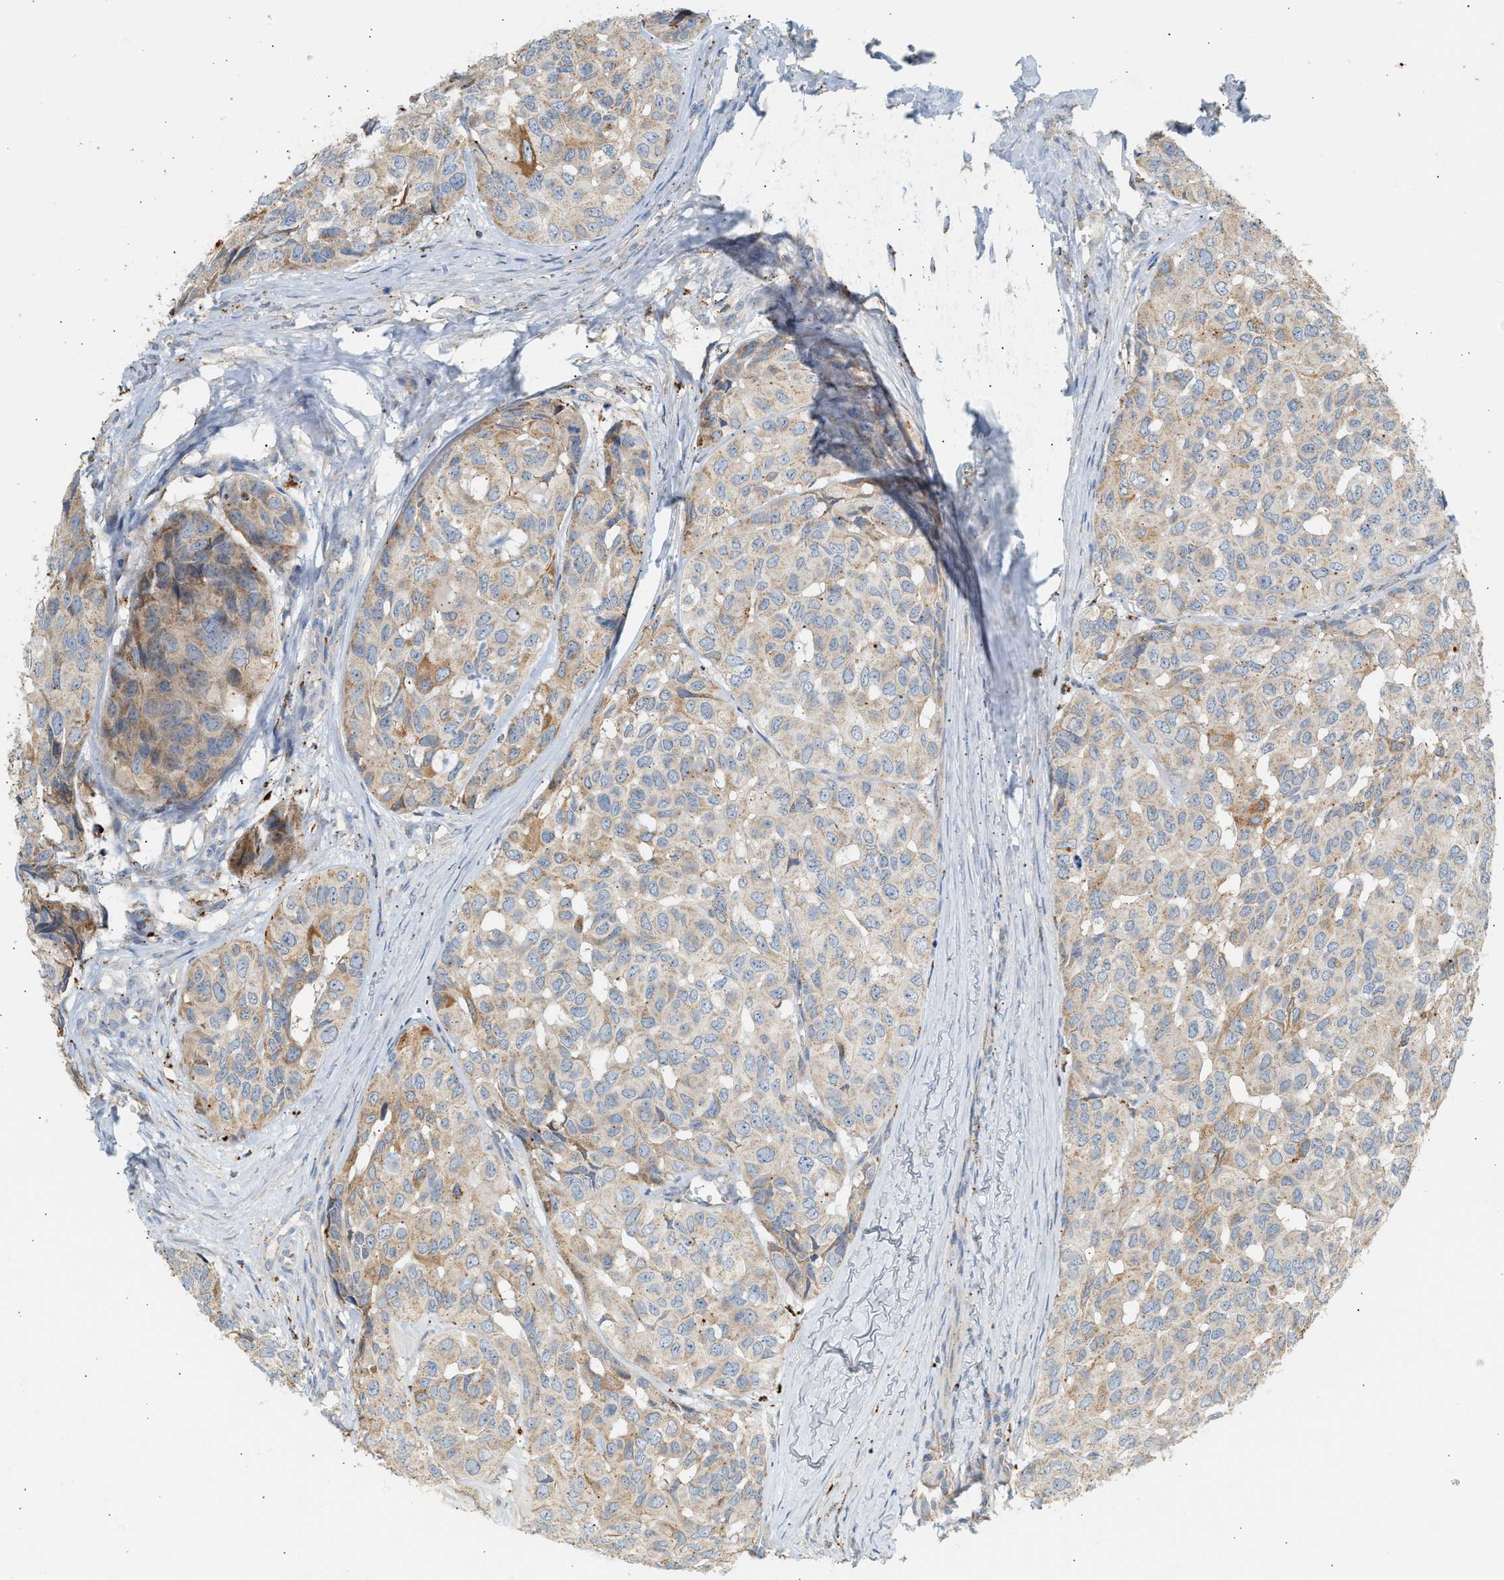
{"staining": {"intensity": "weak", "quantity": ">75%", "location": "cytoplasmic/membranous"}, "tissue": "head and neck cancer", "cell_type": "Tumor cells", "image_type": "cancer", "snomed": [{"axis": "morphology", "description": "Adenocarcinoma, NOS"}, {"axis": "topography", "description": "Salivary gland, NOS"}, {"axis": "topography", "description": "Head-Neck"}], "caption": "Weak cytoplasmic/membranous positivity is appreciated in approximately >75% of tumor cells in head and neck adenocarcinoma.", "gene": "ENTHD1", "patient": {"sex": "female", "age": 76}}